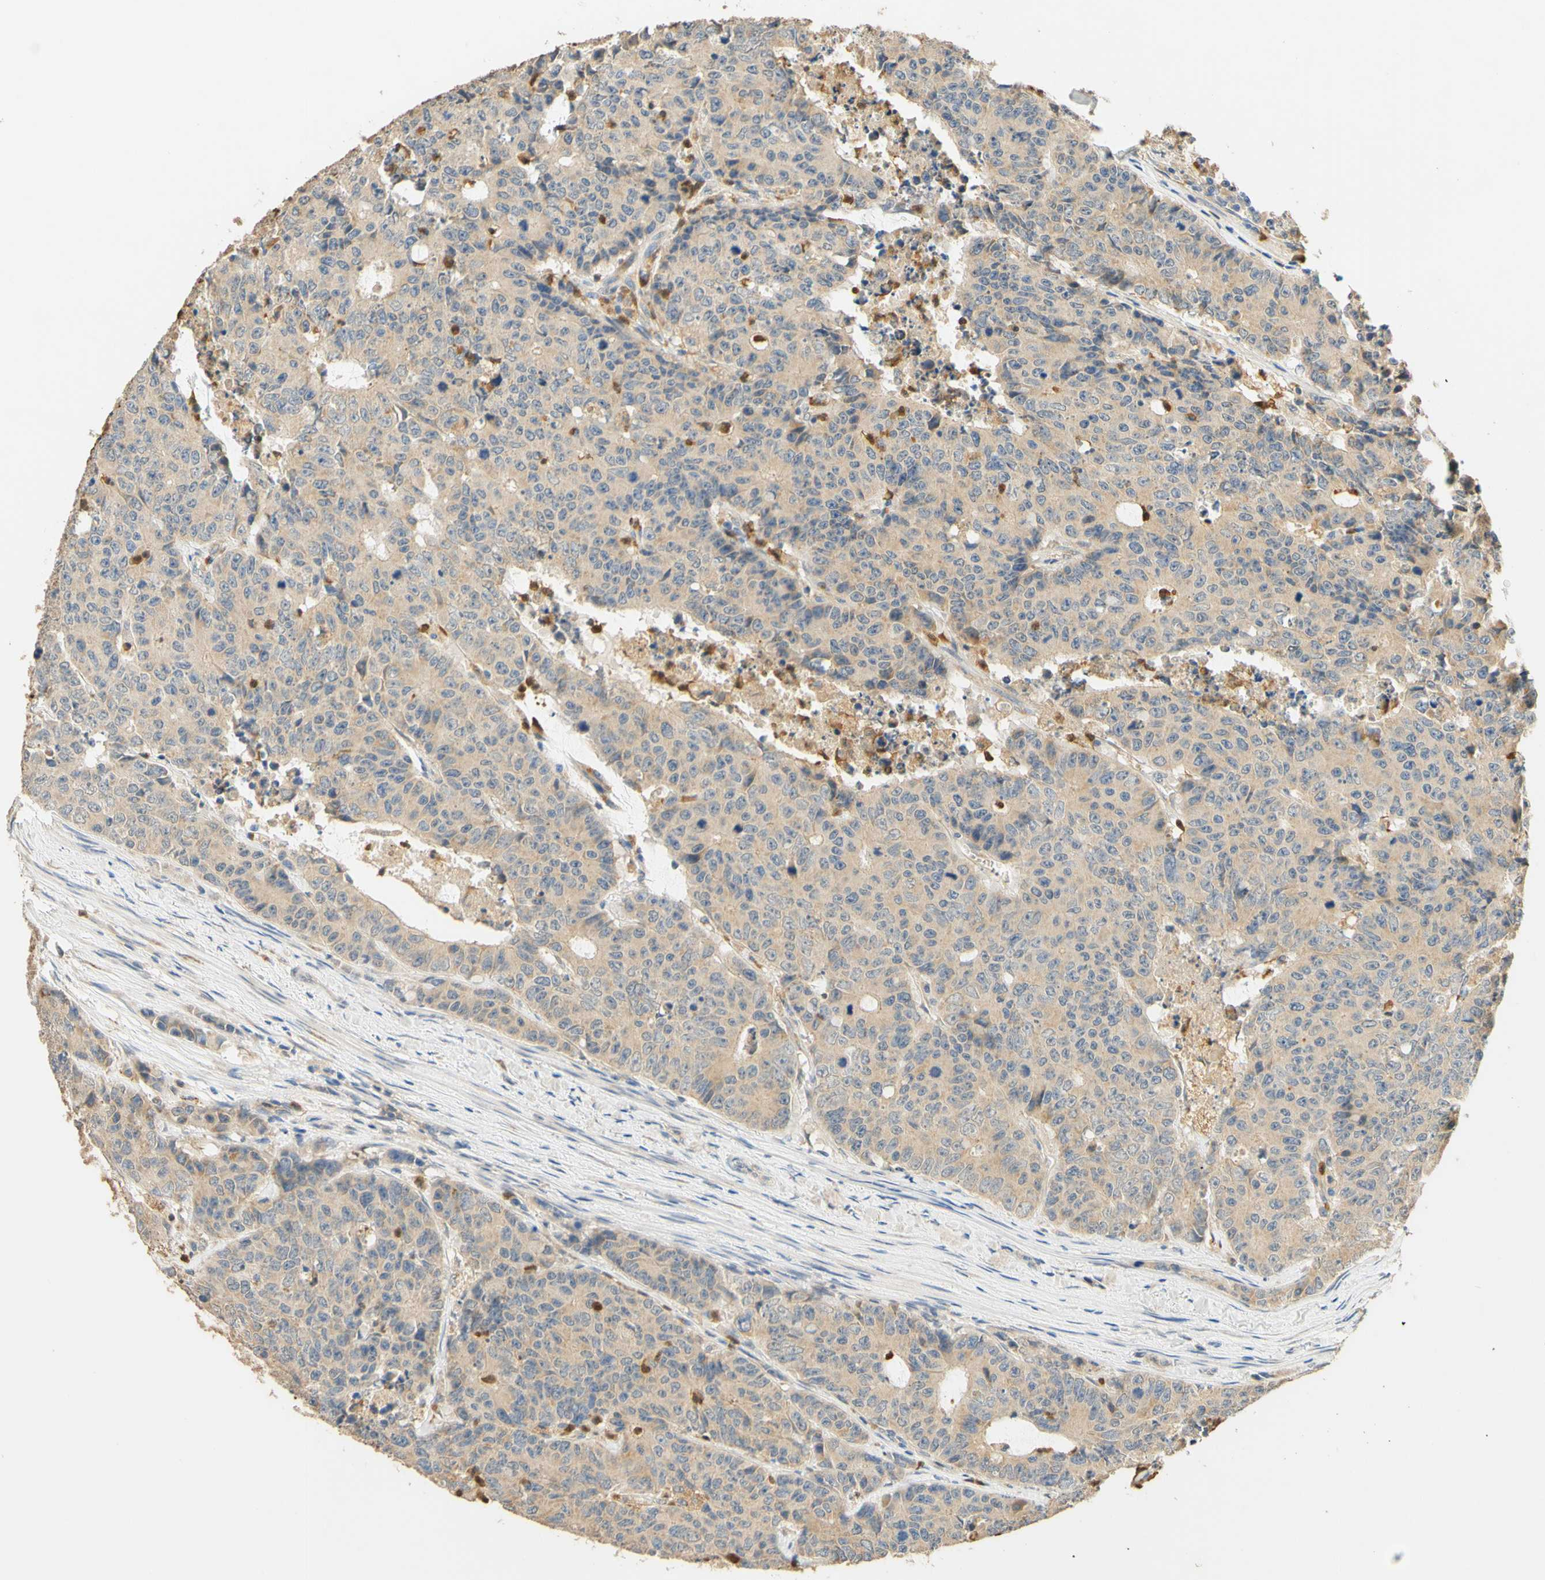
{"staining": {"intensity": "weak", "quantity": ">75%", "location": "cytoplasmic/membranous"}, "tissue": "colorectal cancer", "cell_type": "Tumor cells", "image_type": "cancer", "snomed": [{"axis": "morphology", "description": "Adenocarcinoma, NOS"}, {"axis": "topography", "description": "Colon"}], "caption": "A brown stain shows weak cytoplasmic/membranous positivity of a protein in colorectal cancer tumor cells.", "gene": "ENTREP2", "patient": {"sex": "female", "age": 86}}